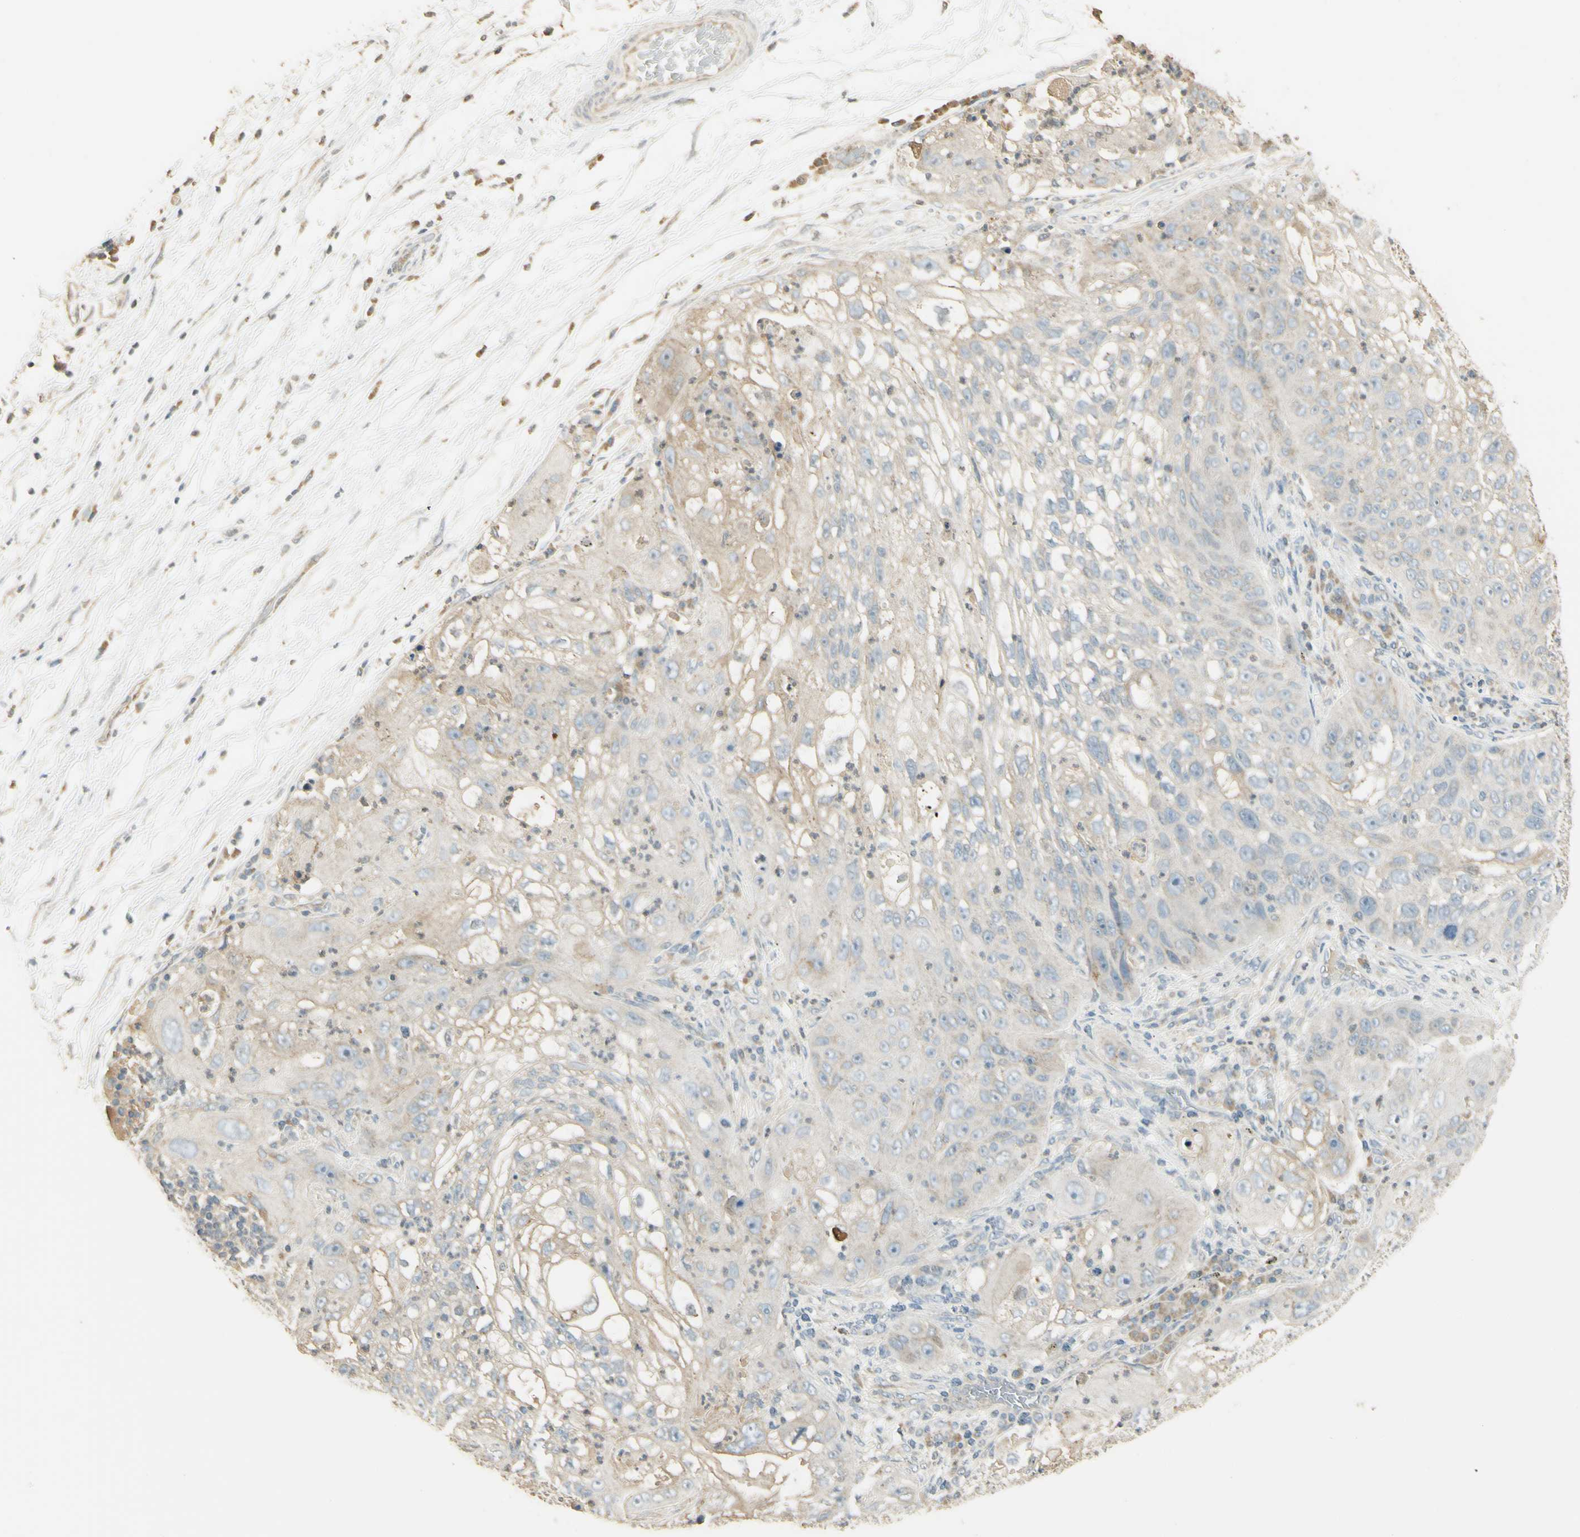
{"staining": {"intensity": "weak", "quantity": "25%-75%", "location": "cytoplasmic/membranous"}, "tissue": "lung cancer", "cell_type": "Tumor cells", "image_type": "cancer", "snomed": [{"axis": "morphology", "description": "Inflammation, NOS"}, {"axis": "morphology", "description": "Squamous cell carcinoma, NOS"}, {"axis": "topography", "description": "Lymph node"}, {"axis": "topography", "description": "Soft tissue"}, {"axis": "topography", "description": "Lung"}], "caption": "A brown stain labels weak cytoplasmic/membranous expression of a protein in human lung cancer tumor cells. (DAB = brown stain, brightfield microscopy at high magnification).", "gene": "UXS1", "patient": {"sex": "male", "age": 66}}